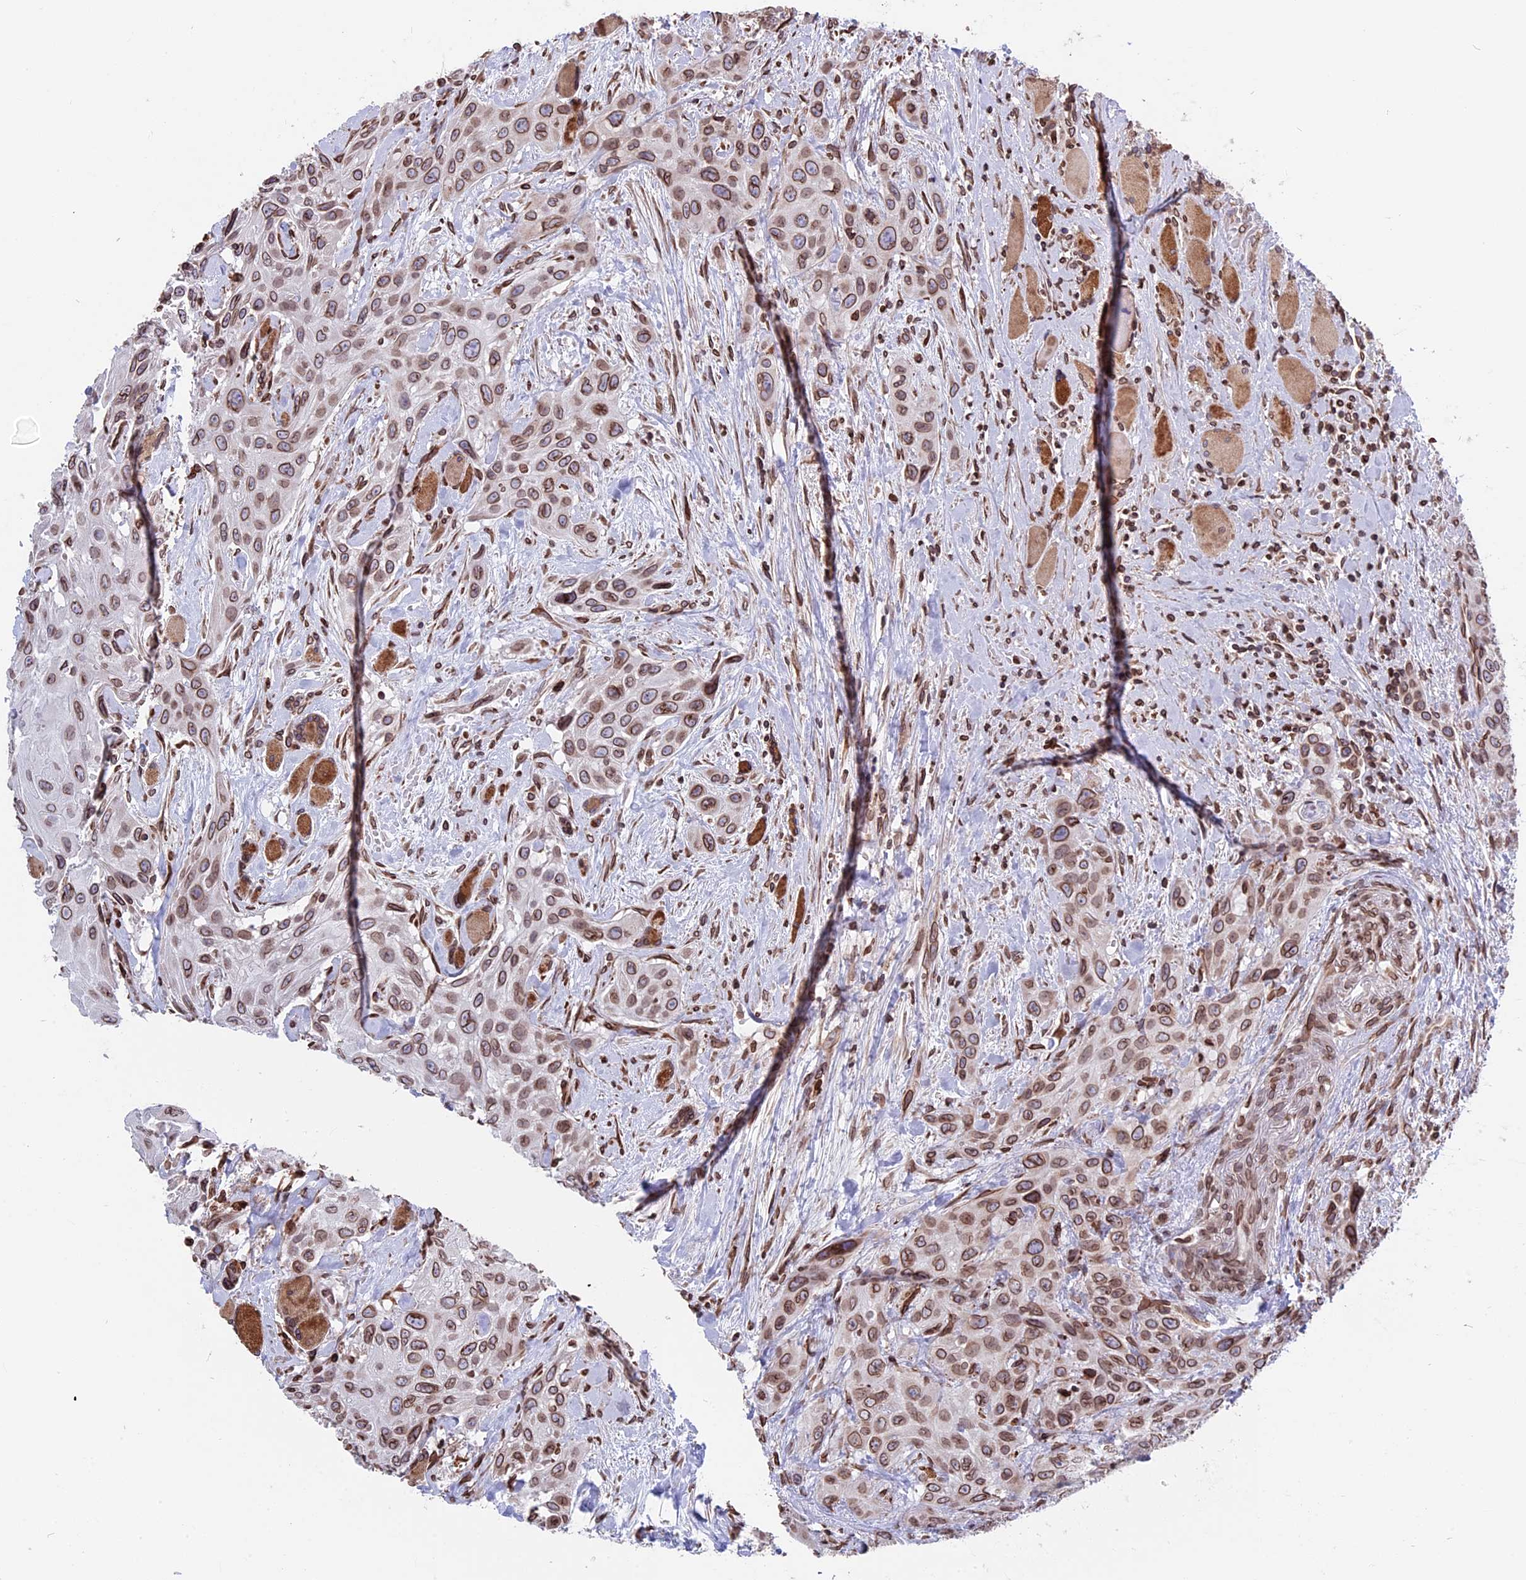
{"staining": {"intensity": "moderate", "quantity": ">75%", "location": "cytoplasmic/membranous,nuclear"}, "tissue": "head and neck cancer", "cell_type": "Tumor cells", "image_type": "cancer", "snomed": [{"axis": "morphology", "description": "Squamous cell carcinoma, NOS"}, {"axis": "topography", "description": "Head-Neck"}], "caption": "This photomicrograph reveals IHC staining of human squamous cell carcinoma (head and neck), with medium moderate cytoplasmic/membranous and nuclear expression in about >75% of tumor cells.", "gene": "PTCHD4", "patient": {"sex": "male", "age": 81}}